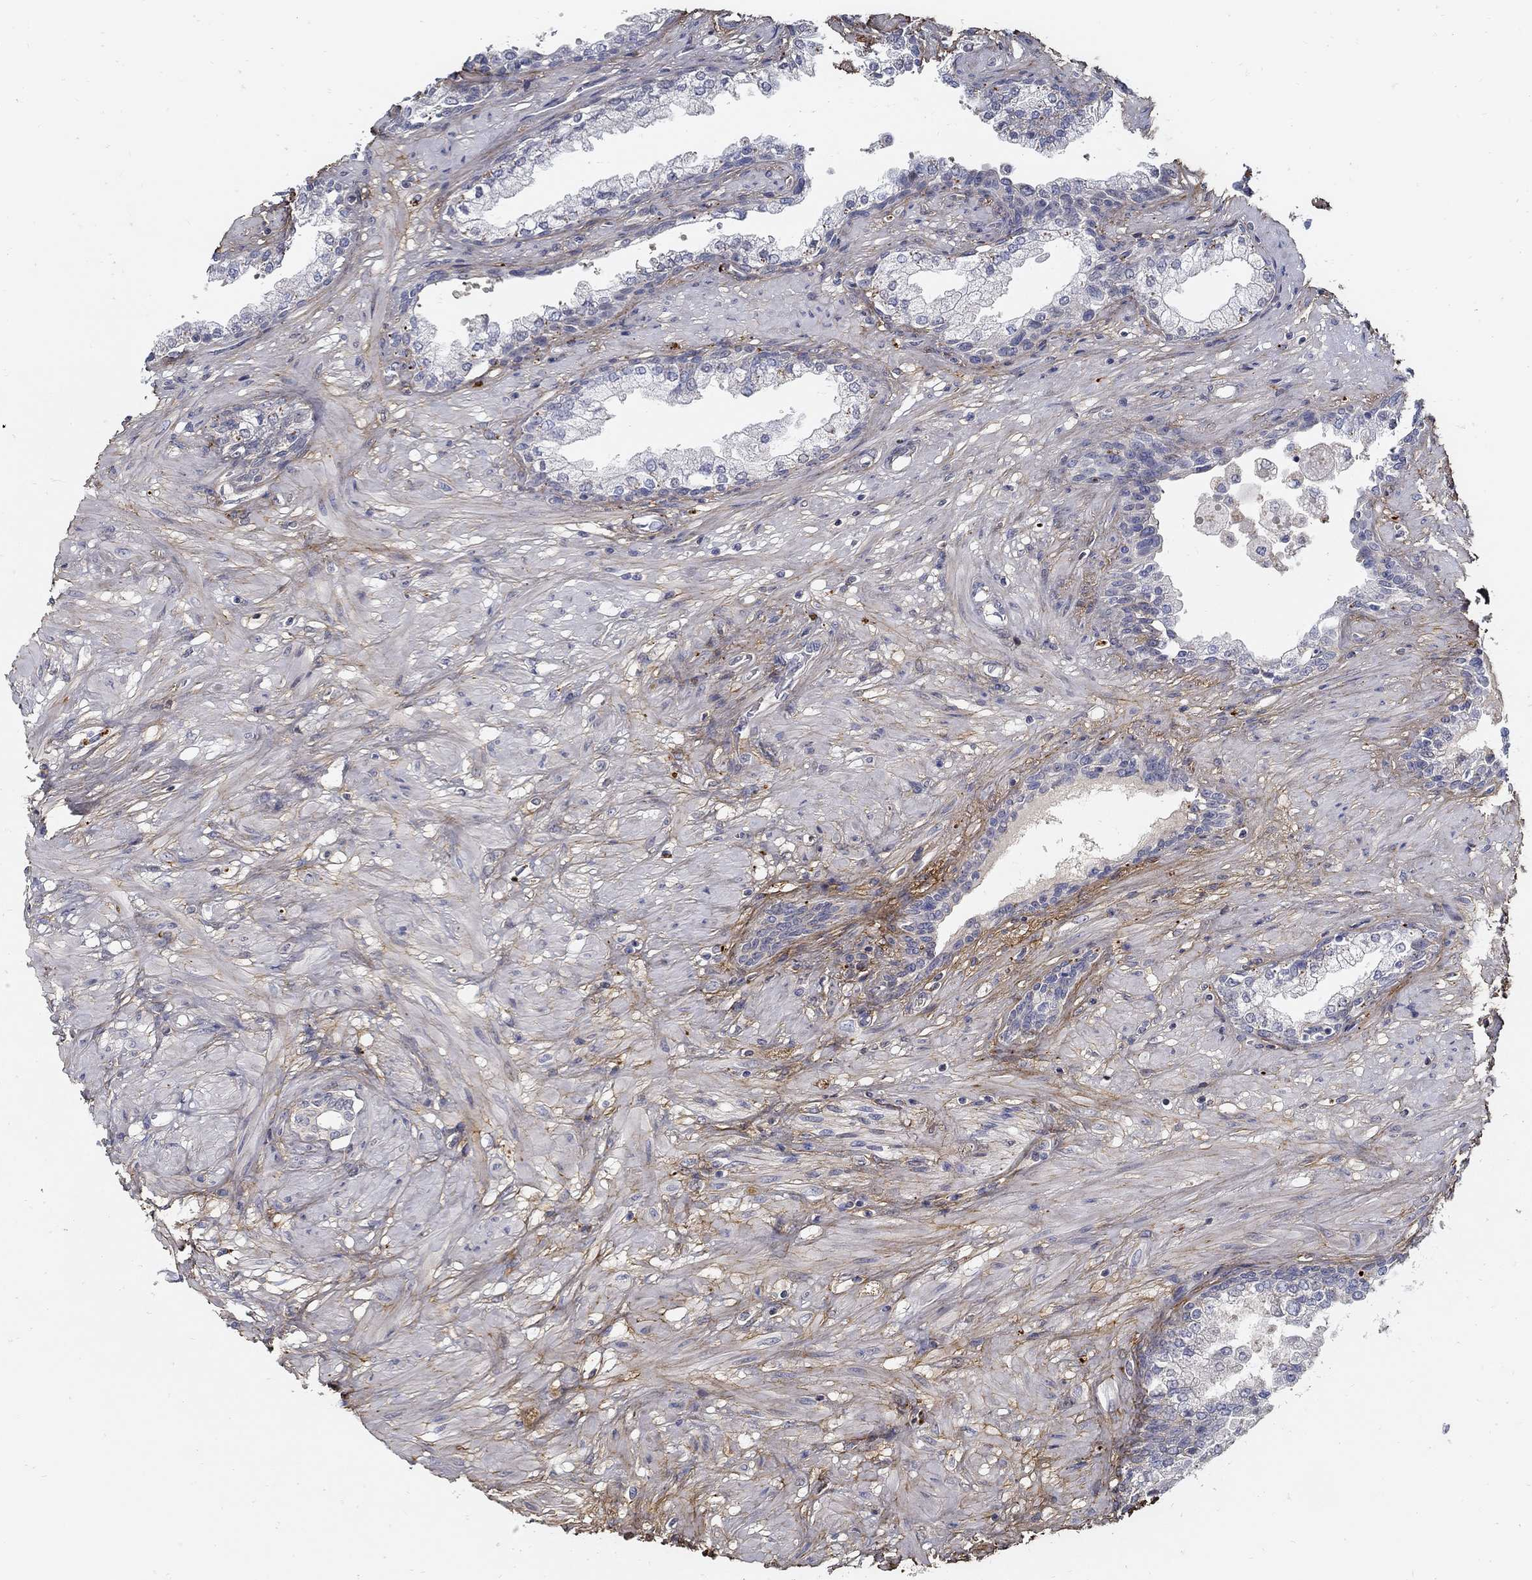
{"staining": {"intensity": "negative", "quantity": "none", "location": "none"}, "tissue": "prostate", "cell_type": "Glandular cells", "image_type": "normal", "snomed": [{"axis": "morphology", "description": "Normal tissue, NOS"}, {"axis": "topography", "description": "Prostate"}], "caption": "Histopathology image shows no protein staining in glandular cells of unremarkable prostate.", "gene": "TGFBI", "patient": {"sex": "male", "age": 63}}